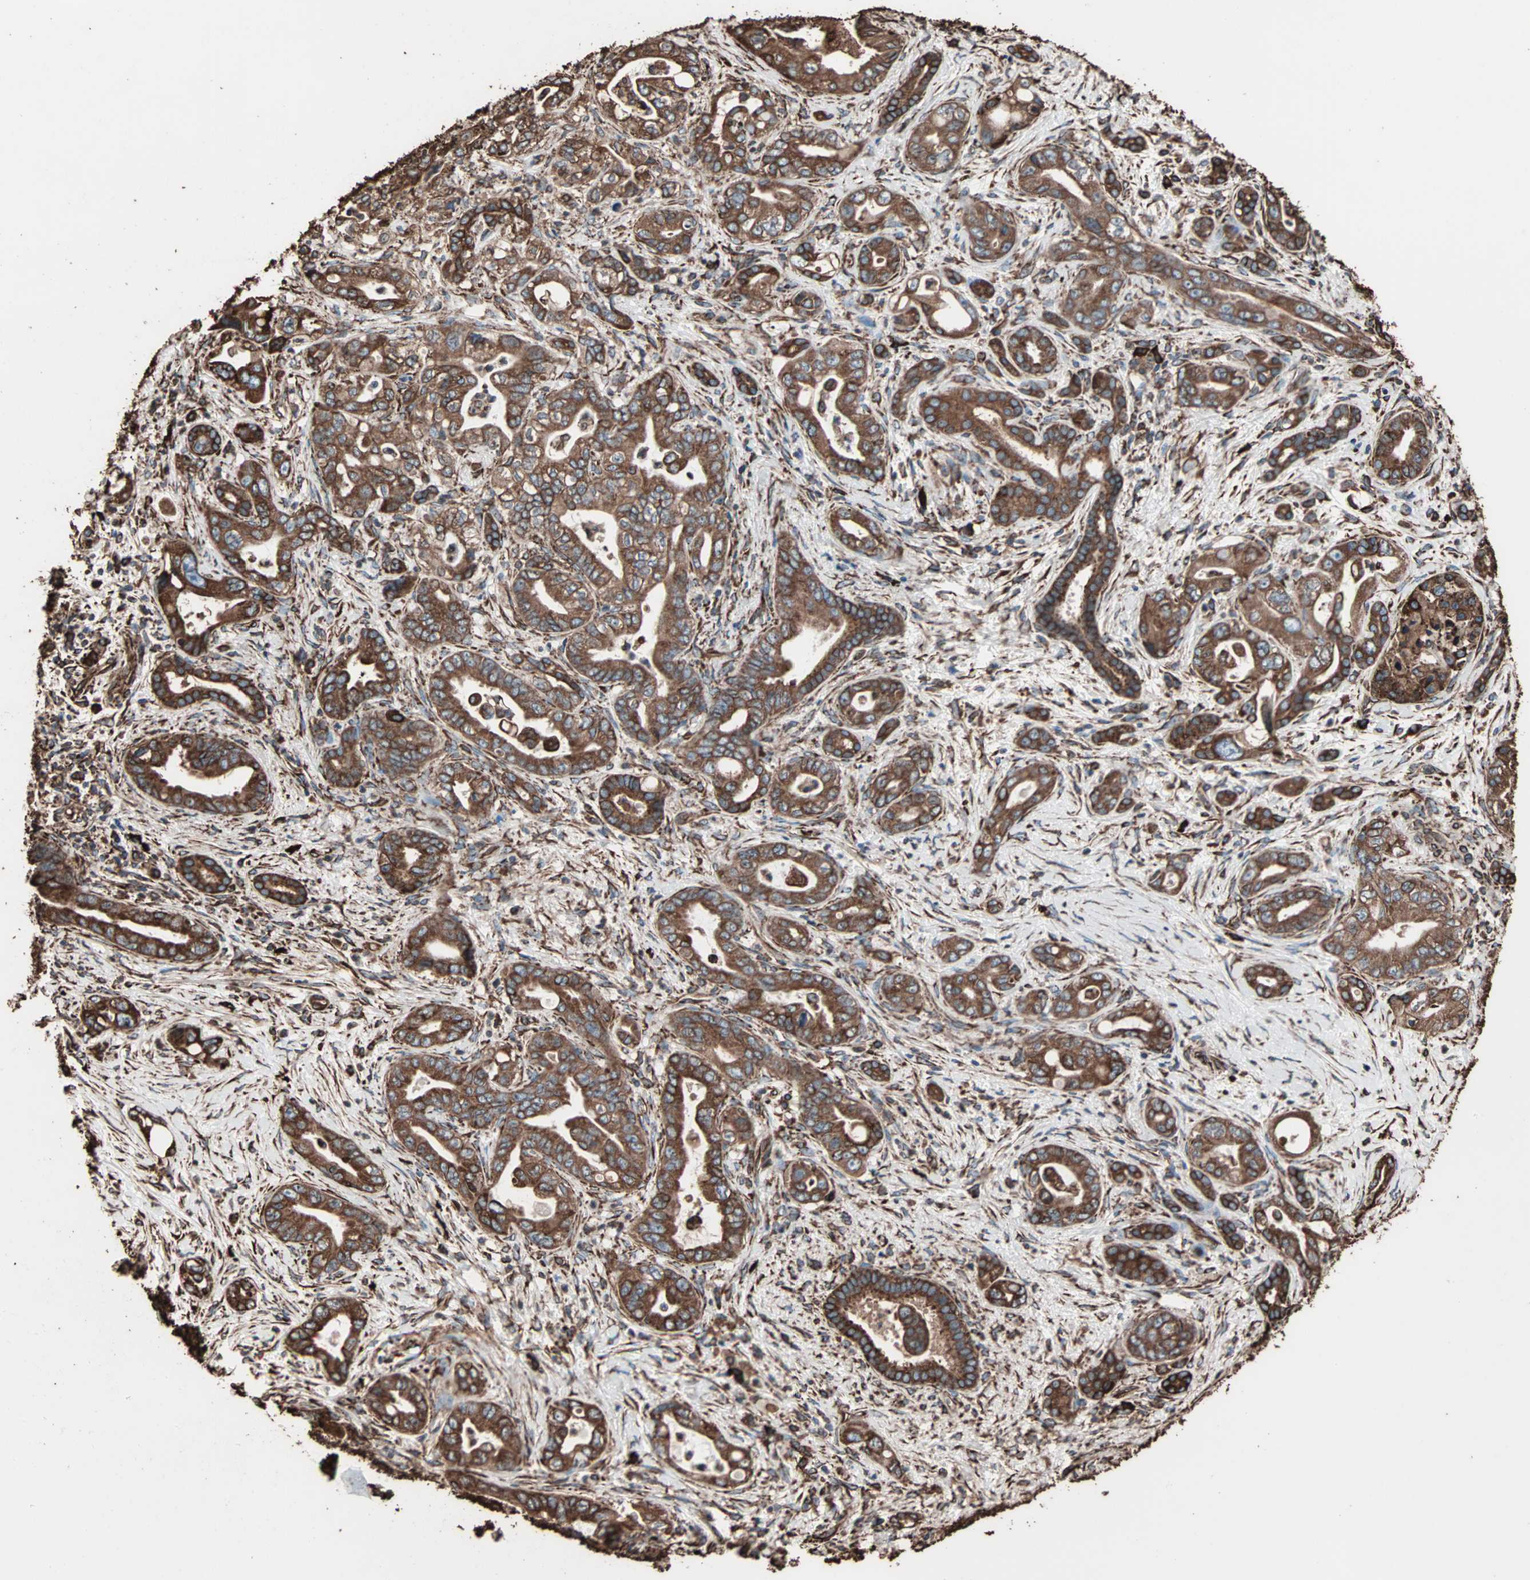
{"staining": {"intensity": "strong", "quantity": ">75%", "location": "cytoplasmic/membranous"}, "tissue": "pancreatic cancer", "cell_type": "Tumor cells", "image_type": "cancer", "snomed": [{"axis": "morphology", "description": "Adenocarcinoma, NOS"}, {"axis": "topography", "description": "Pancreas"}], "caption": "Protein analysis of pancreatic cancer (adenocarcinoma) tissue shows strong cytoplasmic/membranous positivity in approximately >75% of tumor cells.", "gene": "HSP90B1", "patient": {"sex": "male", "age": 70}}